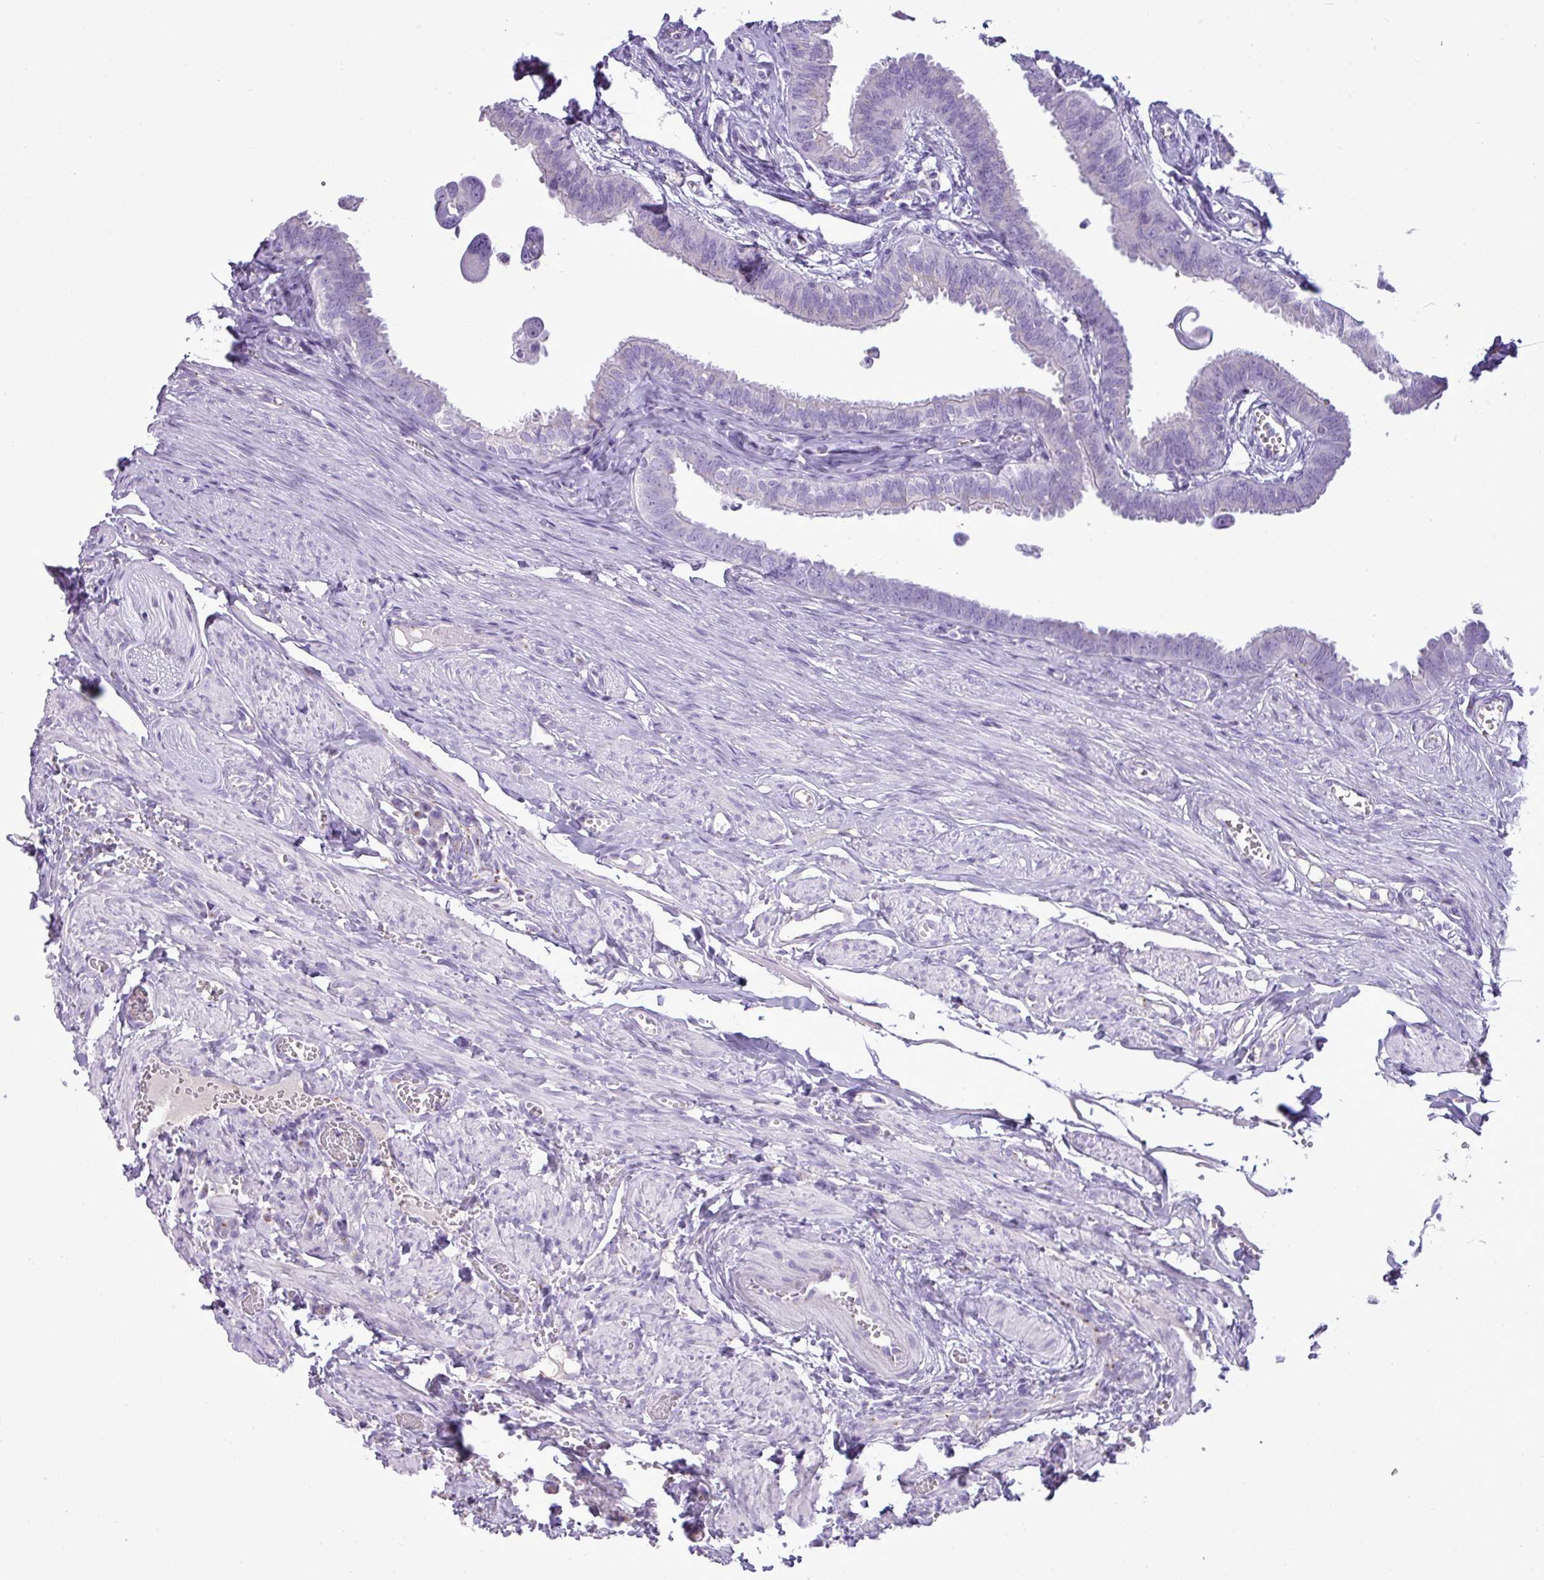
{"staining": {"intensity": "negative", "quantity": "none", "location": "none"}, "tissue": "fallopian tube", "cell_type": "Glandular cells", "image_type": "normal", "snomed": [{"axis": "morphology", "description": "Normal tissue, NOS"}, {"axis": "morphology", "description": "Carcinoma, NOS"}, {"axis": "topography", "description": "Fallopian tube"}, {"axis": "topography", "description": "Ovary"}], "caption": "The histopathology image exhibits no staining of glandular cells in unremarkable fallopian tube.", "gene": "FAM43A", "patient": {"sex": "female", "age": 59}}